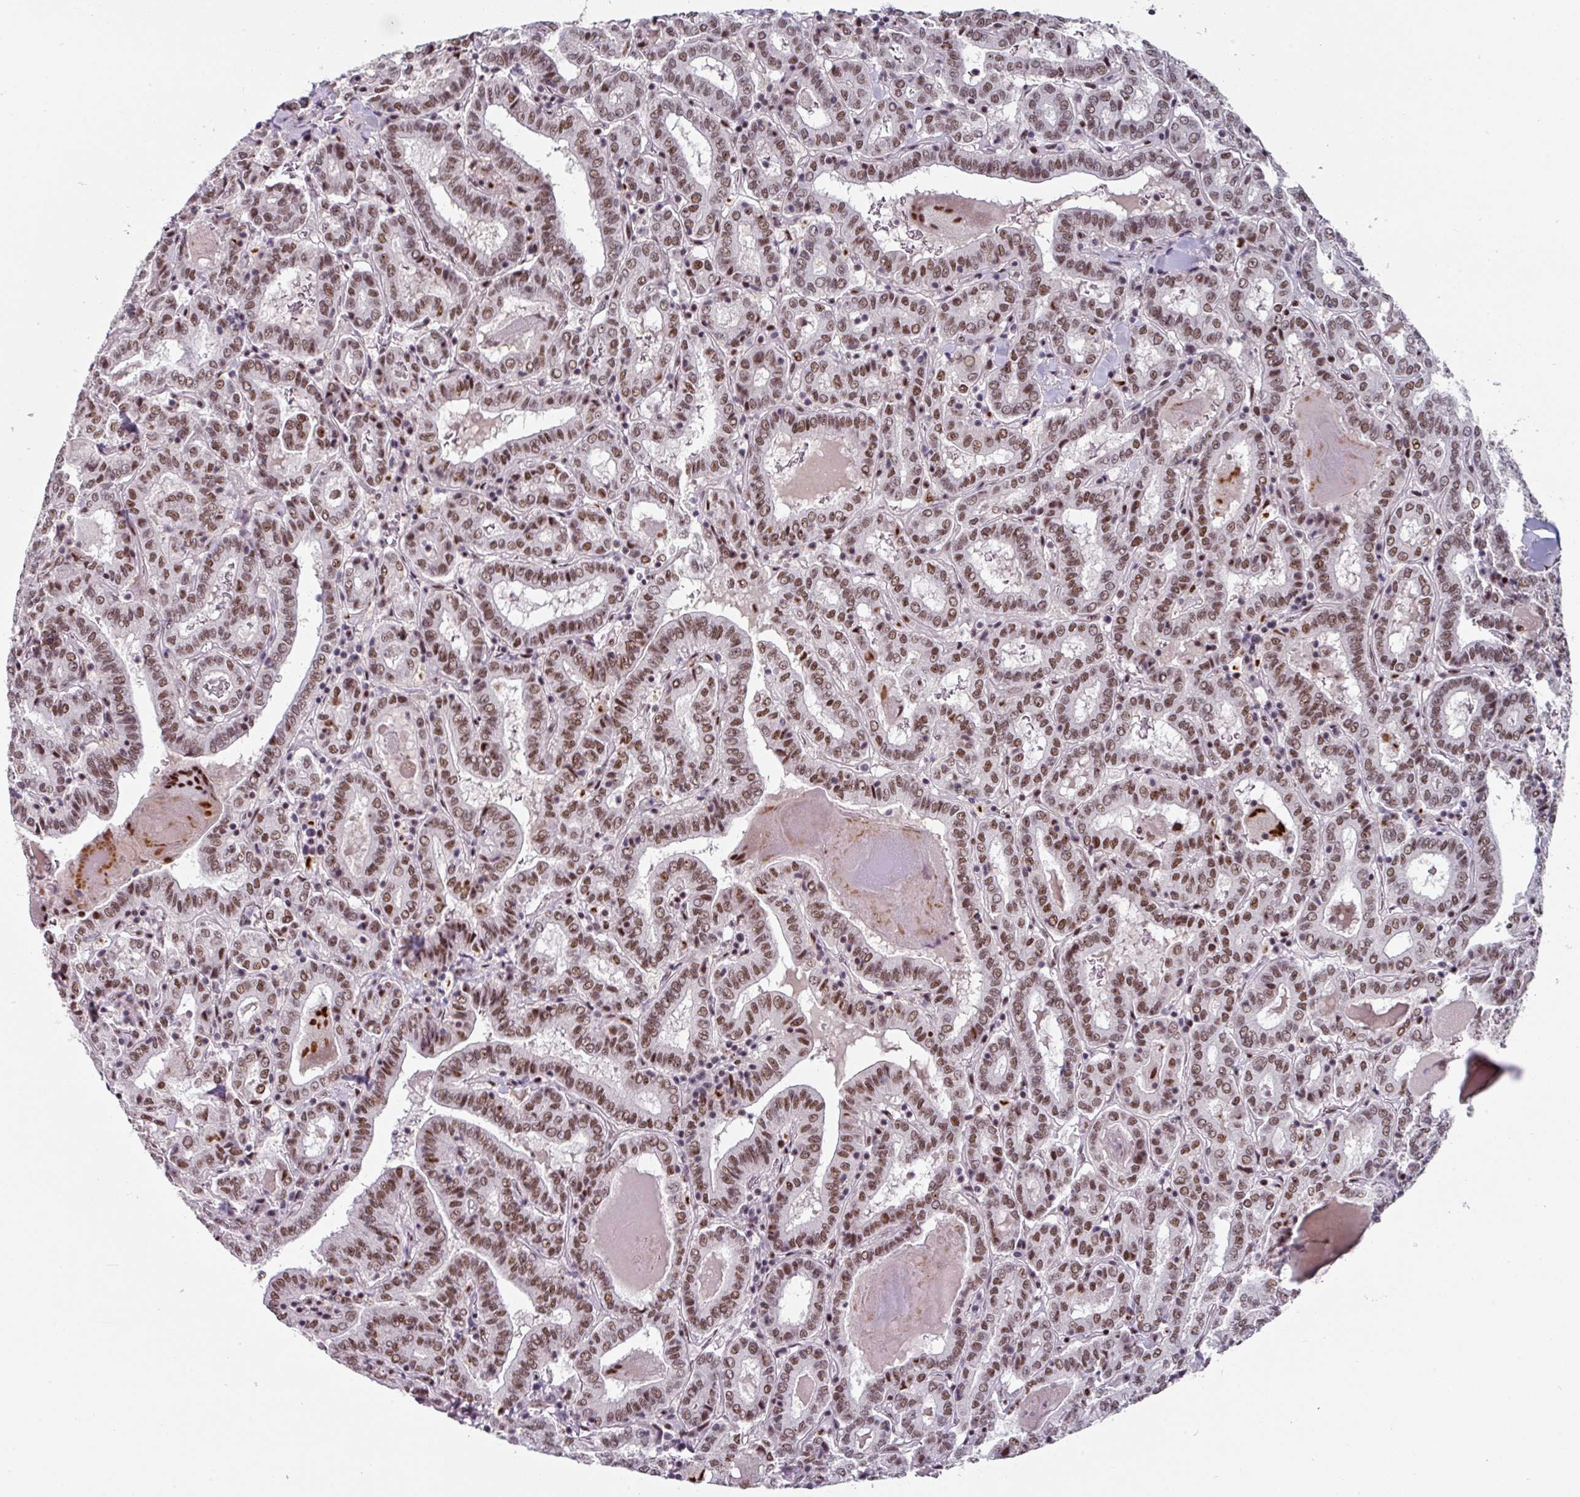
{"staining": {"intensity": "moderate", "quantity": ">75%", "location": "nuclear"}, "tissue": "thyroid cancer", "cell_type": "Tumor cells", "image_type": "cancer", "snomed": [{"axis": "morphology", "description": "Papillary adenocarcinoma, NOS"}, {"axis": "topography", "description": "Thyroid gland"}], "caption": "Thyroid papillary adenocarcinoma stained with a brown dye demonstrates moderate nuclear positive expression in approximately >75% of tumor cells.", "gene": "RAD50", "patient": {"sex": "female", "age": 72}}